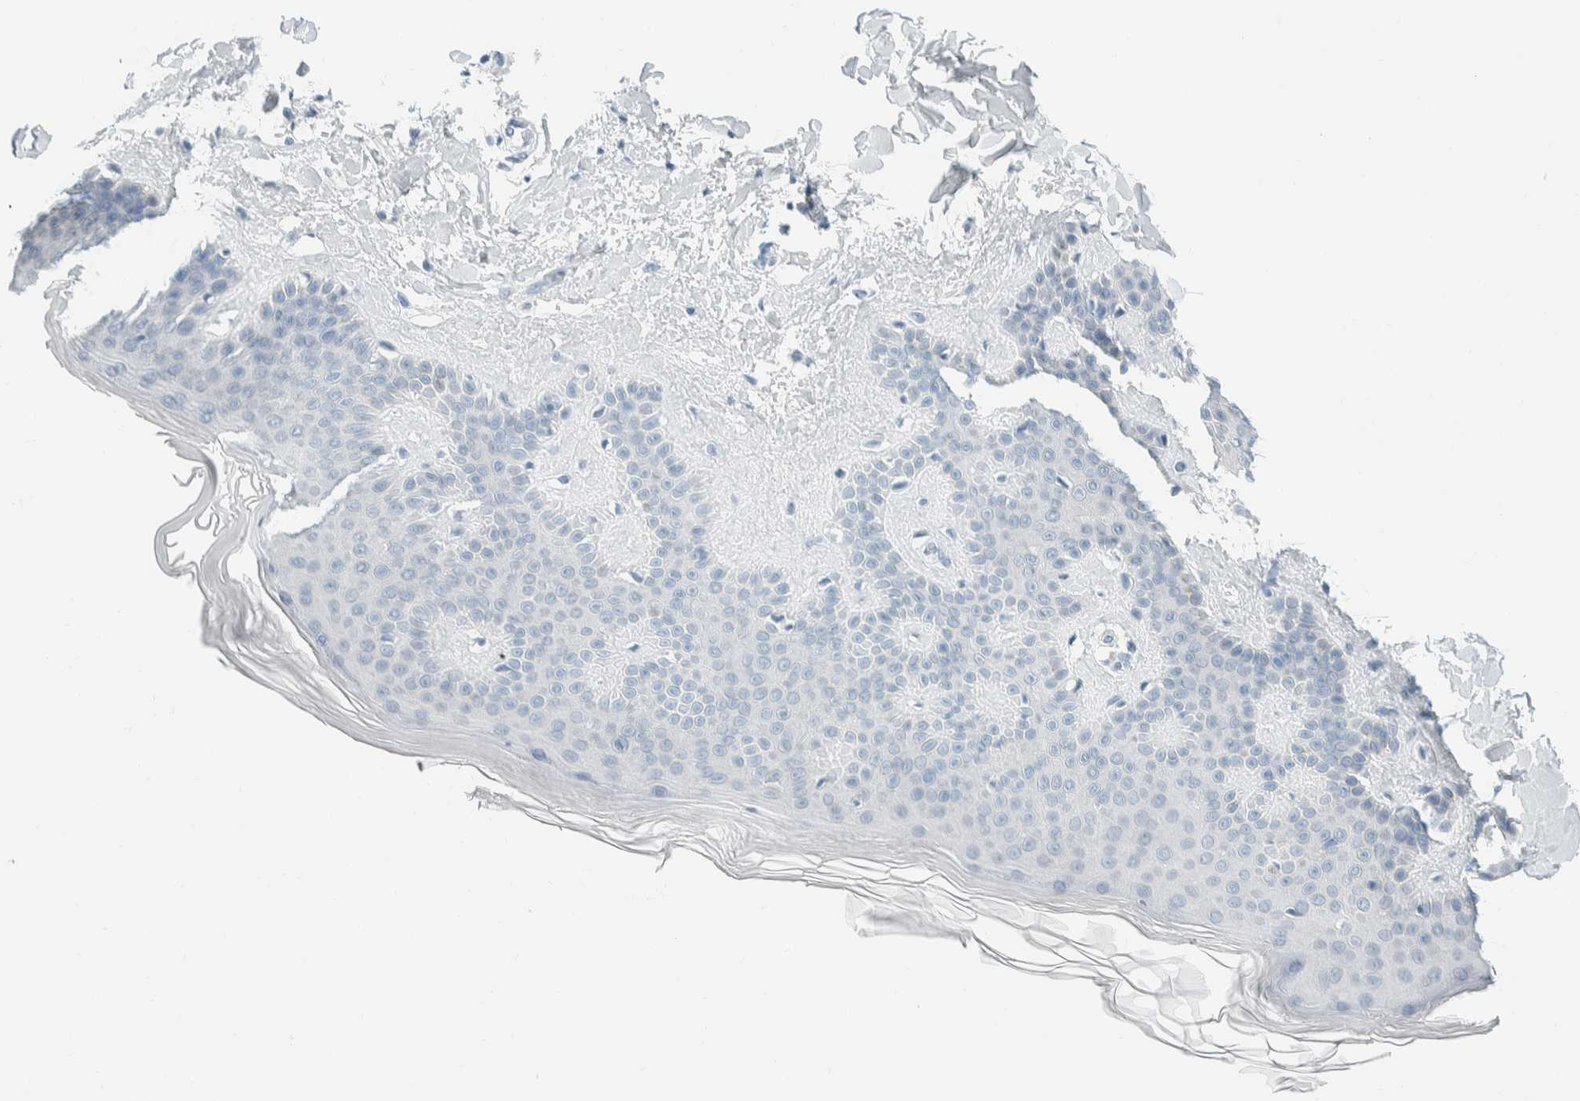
{"staining": {"intensity": "negative", "quantity": "none", "location": "none"}, "tissue": "skin", "cell_type": "Fibroblasts", "image_type": "normal", "snomed": [{"axis": "morphology", "description": "Normal tissue, NOS"}, {"axis": "morphology", "description": "Malignant melanoma, Metastatic site"}, {"axis": "topography", "description": "Skin"}], "caption": "Immunohistochemistry of benign skin shows no staining in fibroblasts.", "gene": "ARHGAP27", "patient": {"sex": "male", "age": 41}}